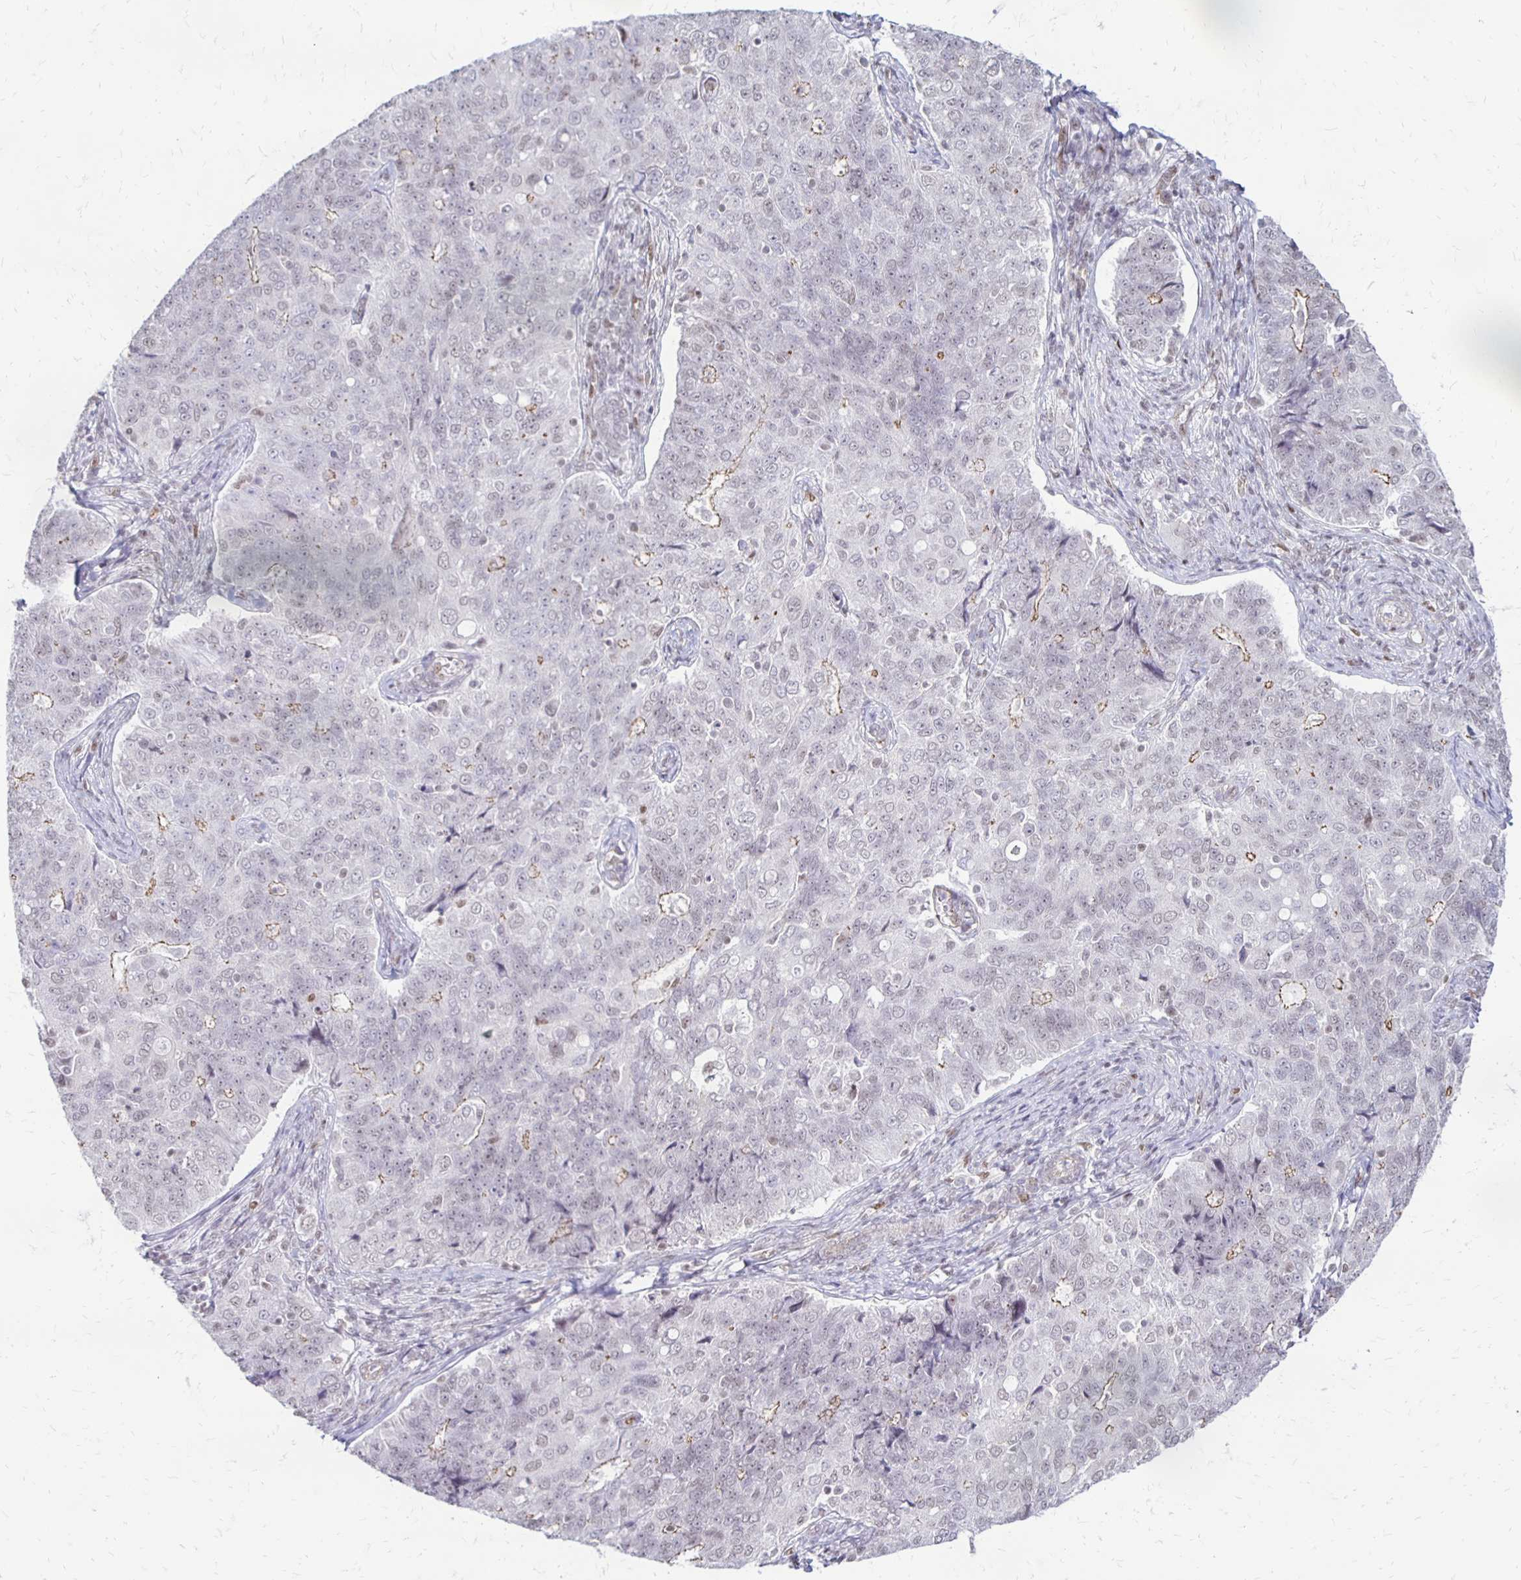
{"staining": {"intensity": "weak", "quantity": "<25%", "location": "cytoplasmic/membranous"}, "tissue": "endometrial cancer", "cell_type": "Tumor cells", "image_type": "cancer", "snomed": [{"axis": "morphology", "description": "Adenocarcinoma, NOS"}, {"axis": "topography", "description": "Endometrium"}], "caption": "Image shows no significant protein staining in tumor cells of endometrial cancer.", "gene": "DDB2", "patient": {"sex": "female", "age": 43}}